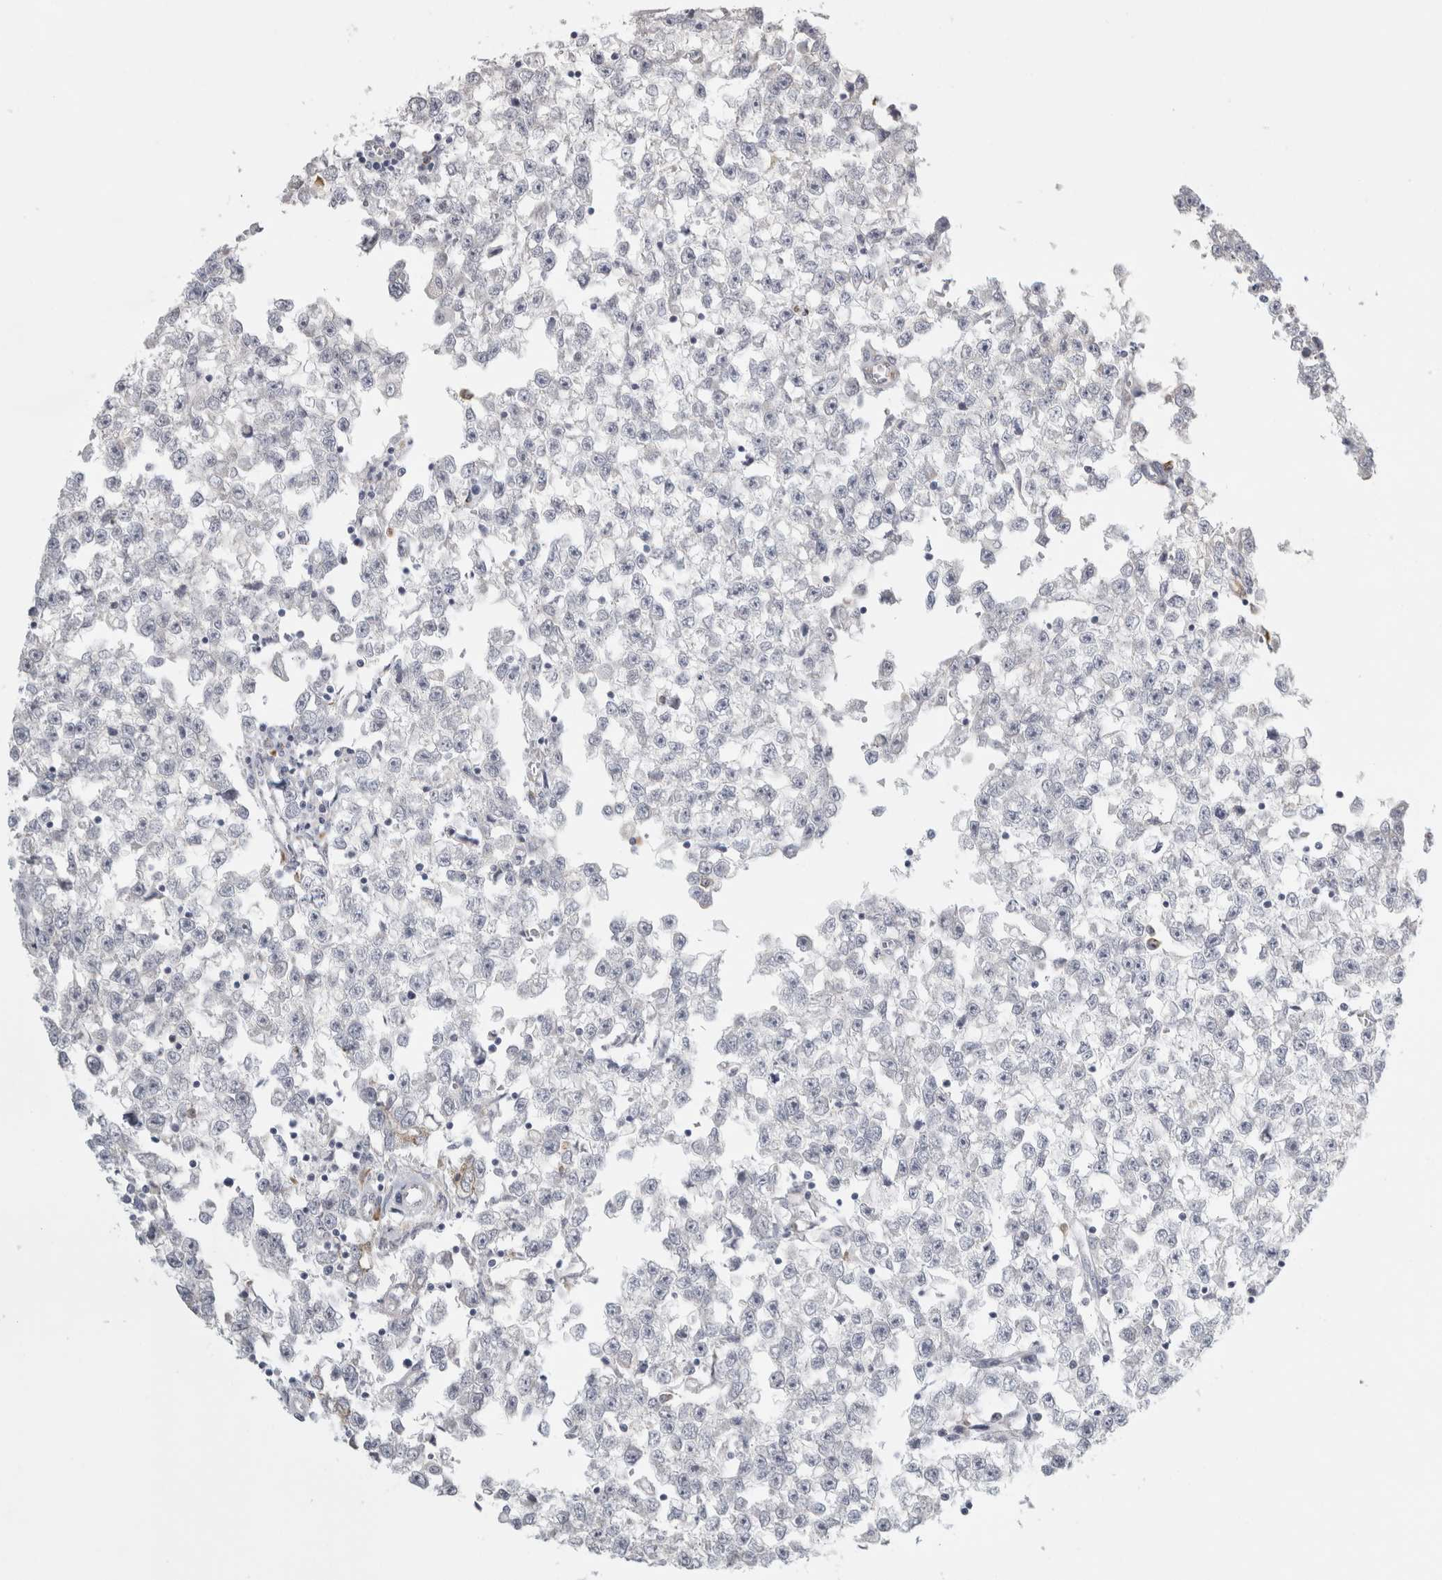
{"staining": {"intensity": "negative", "quantity": "none", "location": "none"}, "tissue": "testis cancer", "cell_type": "Tumor cells", "image_type": "cancer", "snomed": [{"axis": "morphology", "description": "Seminoma, NOS"}, {"axis": "morphology", "description": "Carcinoma, Embryonal, NOS"}, {"axis": "topography", "description": "Testis"}], "caption": "A photomicrograph of testis cancer stained for a protein shows no brown staining in tumor cells. (DAB immunohistochemistry (IHC) with hematoxylin counter stain).", "gene": "OSTN", "patient": {"sex": "male", "age": 51}}